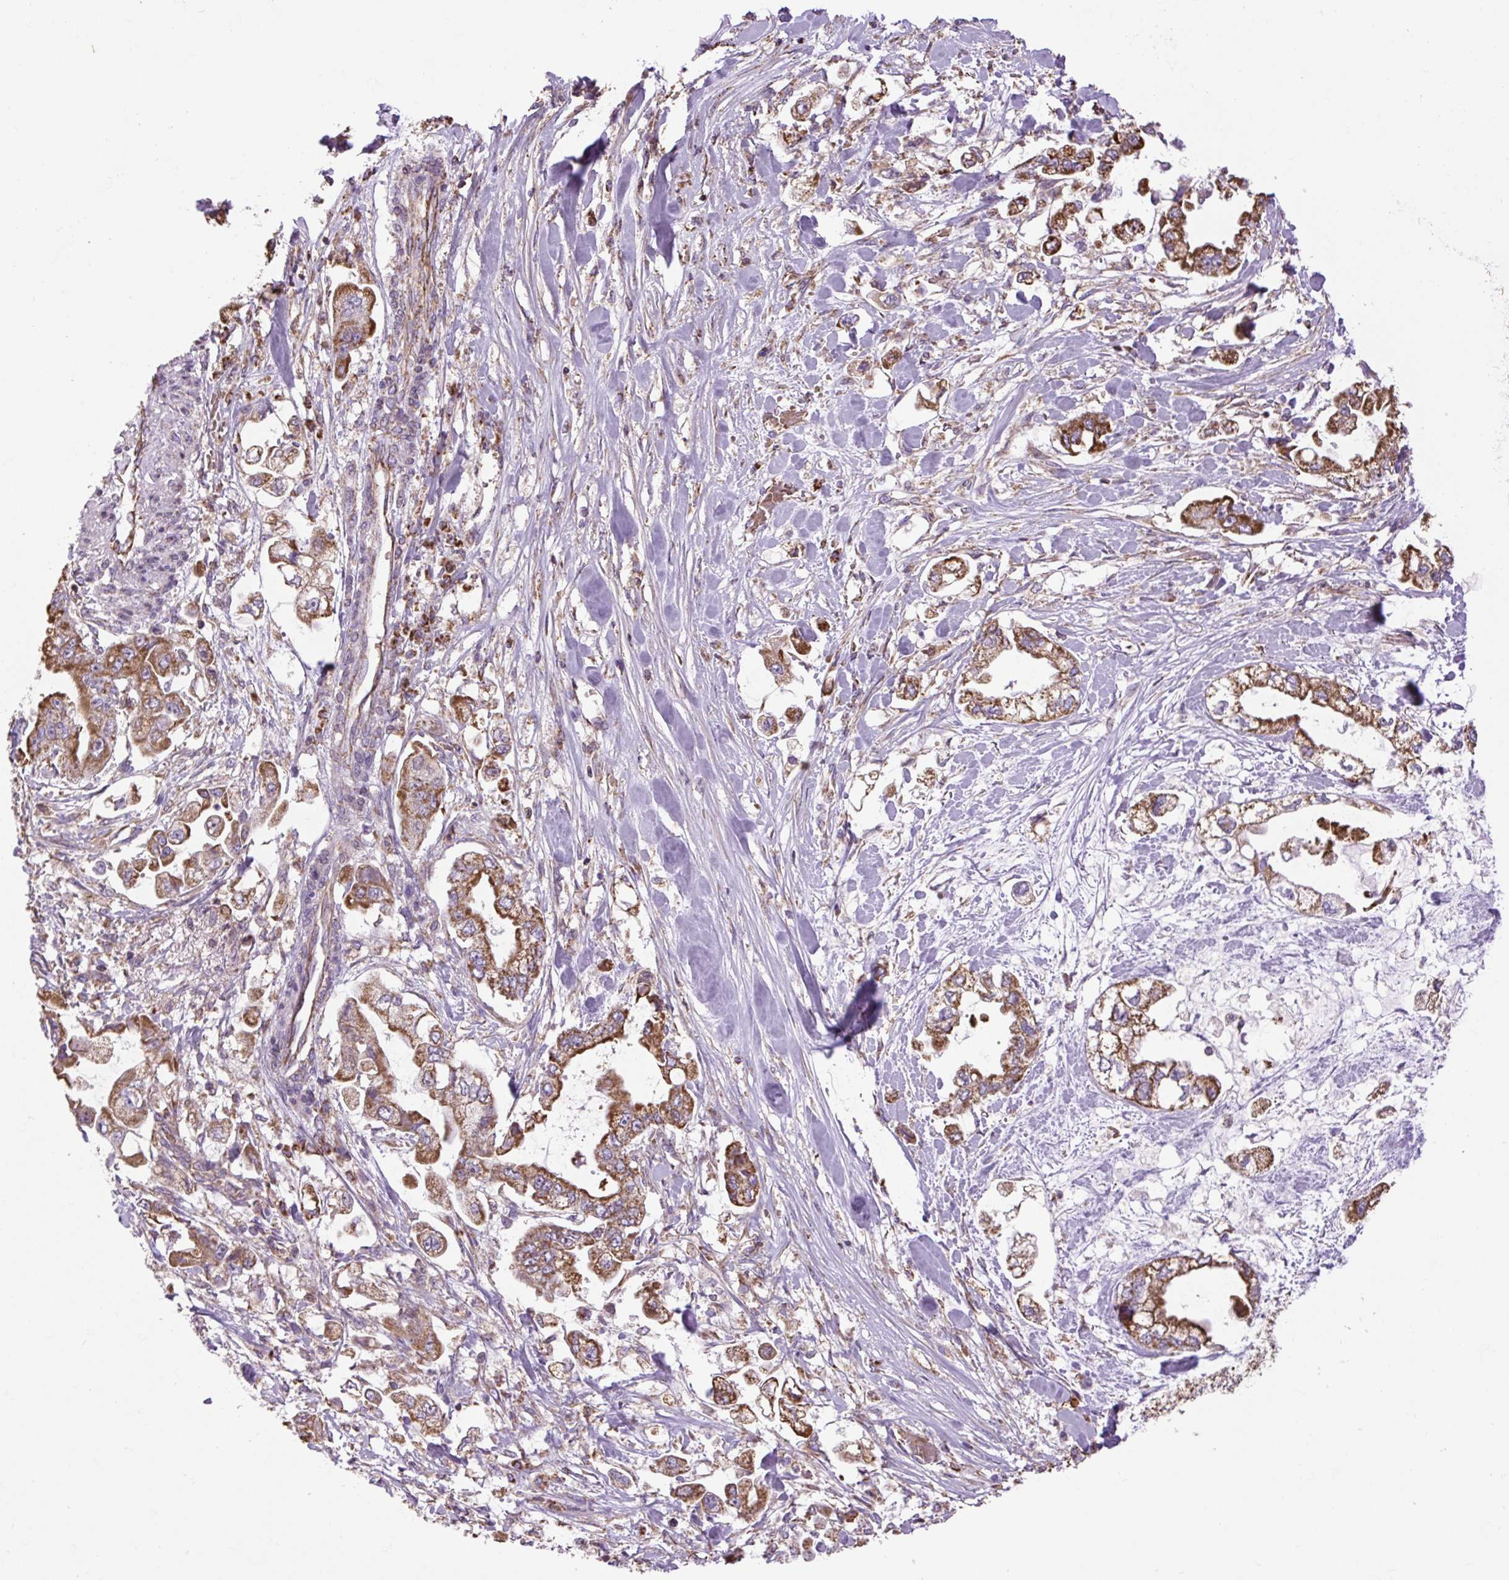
{"staining": {"intensity": "strong", "quantity": ">75%", "location": "cytoplasmic/membranous"}, "tissue": "stomach cancer", "cell_type": "Tumor cells", "image_type": "cancer", "snomed": [{"axis": "morphology", "description": "Adenocarcinoma, NOS"}, {"axis": "topography", "description": "Stomach"}], "caption": "Stomach adenocarcinoma tissue shows strong cytoplasmic/membranous expression in about >75% of tumor cells", "gene": "PLCG1", "patient": {"sex": "male", "age": 62}}